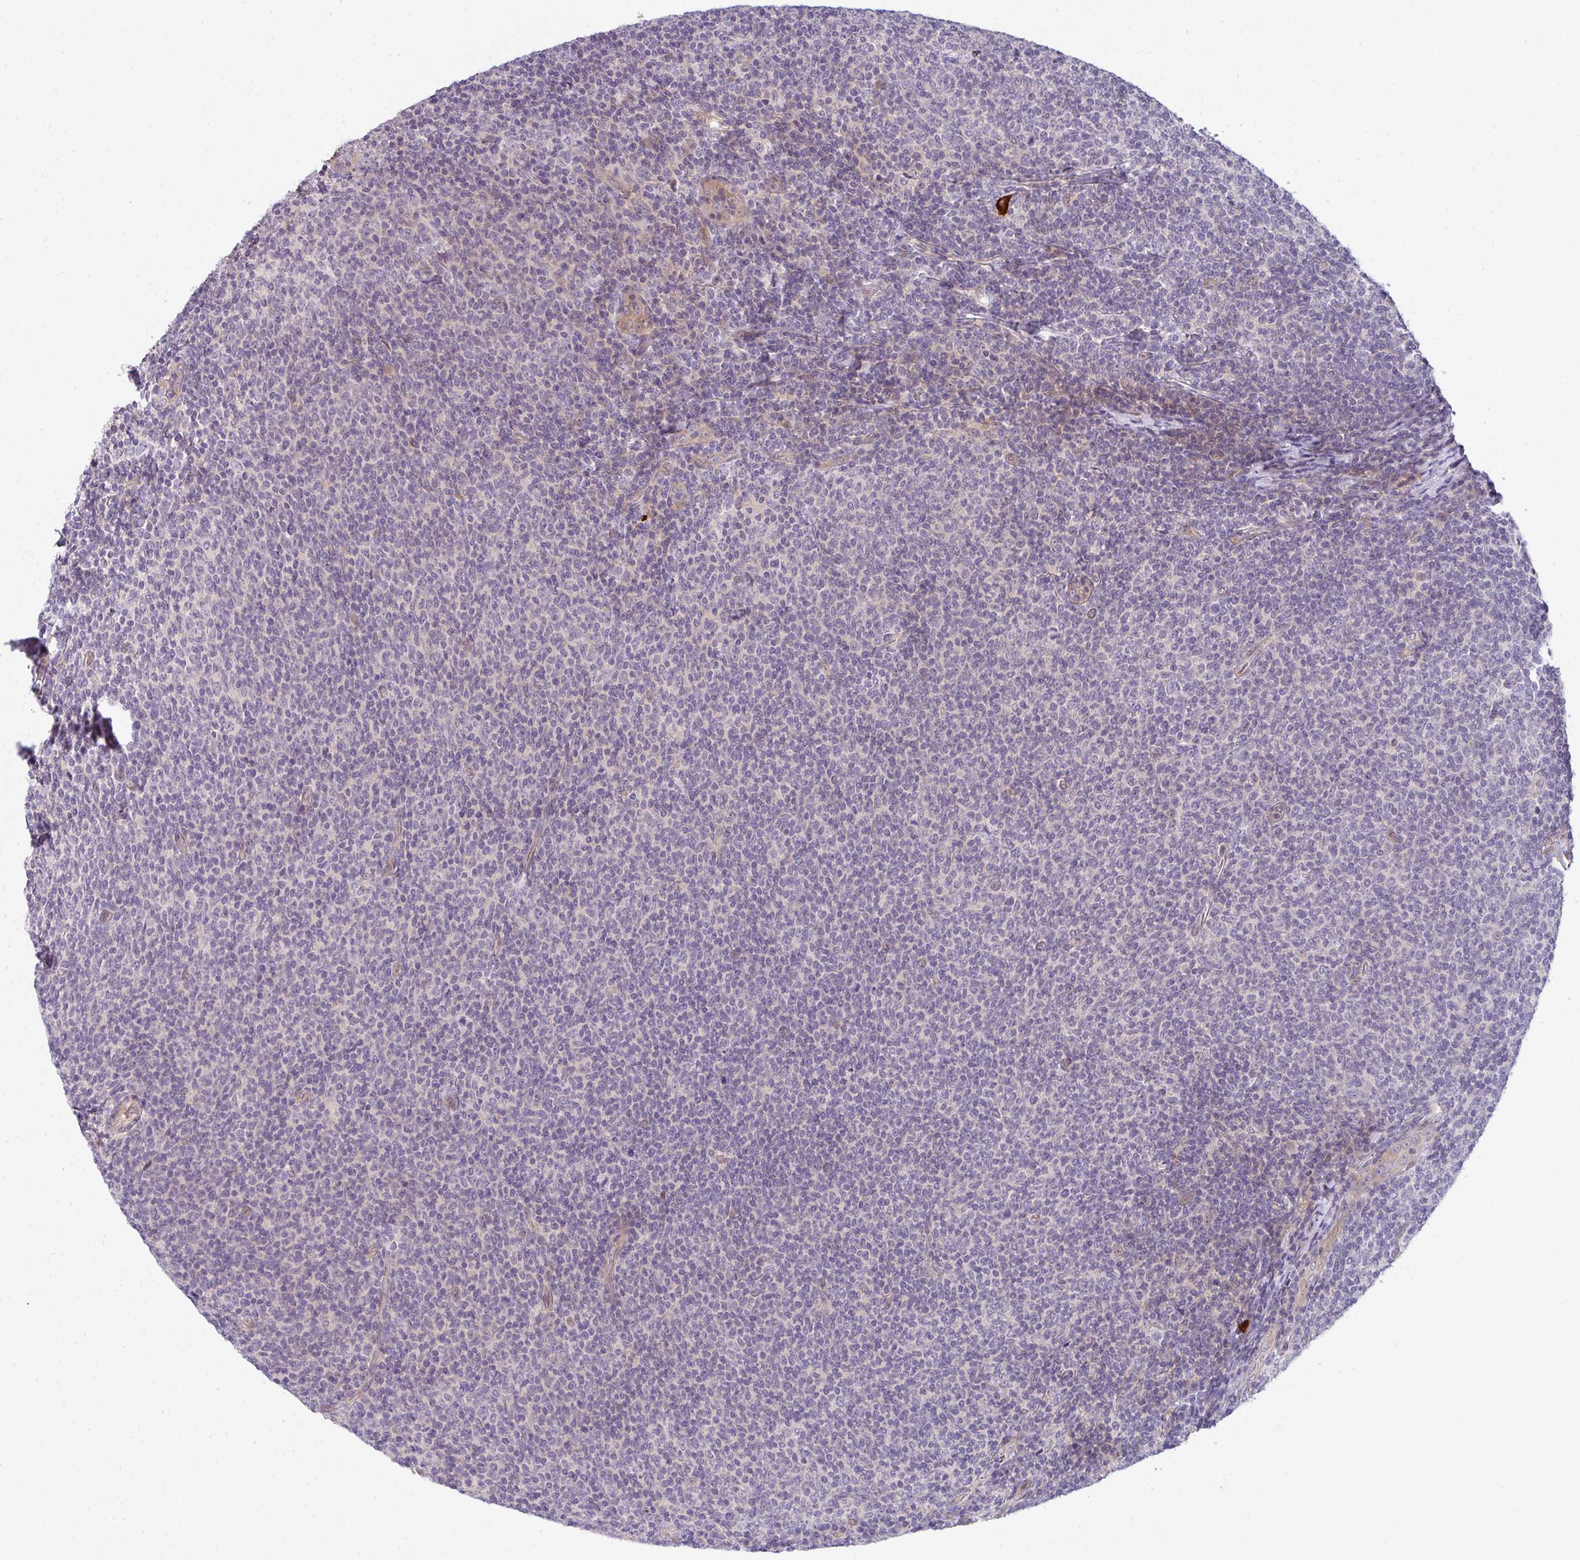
{"staining": {"intensity": "negative", "quantity": "none", "location": "none"}, "tissue": "lymphoma", "cell_type": "Tumor cells", "image_type": "cancer", "snomed": [{"axis": "morphology", "description": "Malignant lymphoma, non-Hodgkin's type, Low grade"}, {"axis": "topography", "description": "Lymph node"}], "caption": "Immunohistochemical staining of lymphoma demonstrates no significant expression in tumor cells. (Immunohistochemistry (ihc), brightfield microscopy, high magnification).", "gene": "TNFRSF10A", "patient": {"sex": "male", "age": 52}}